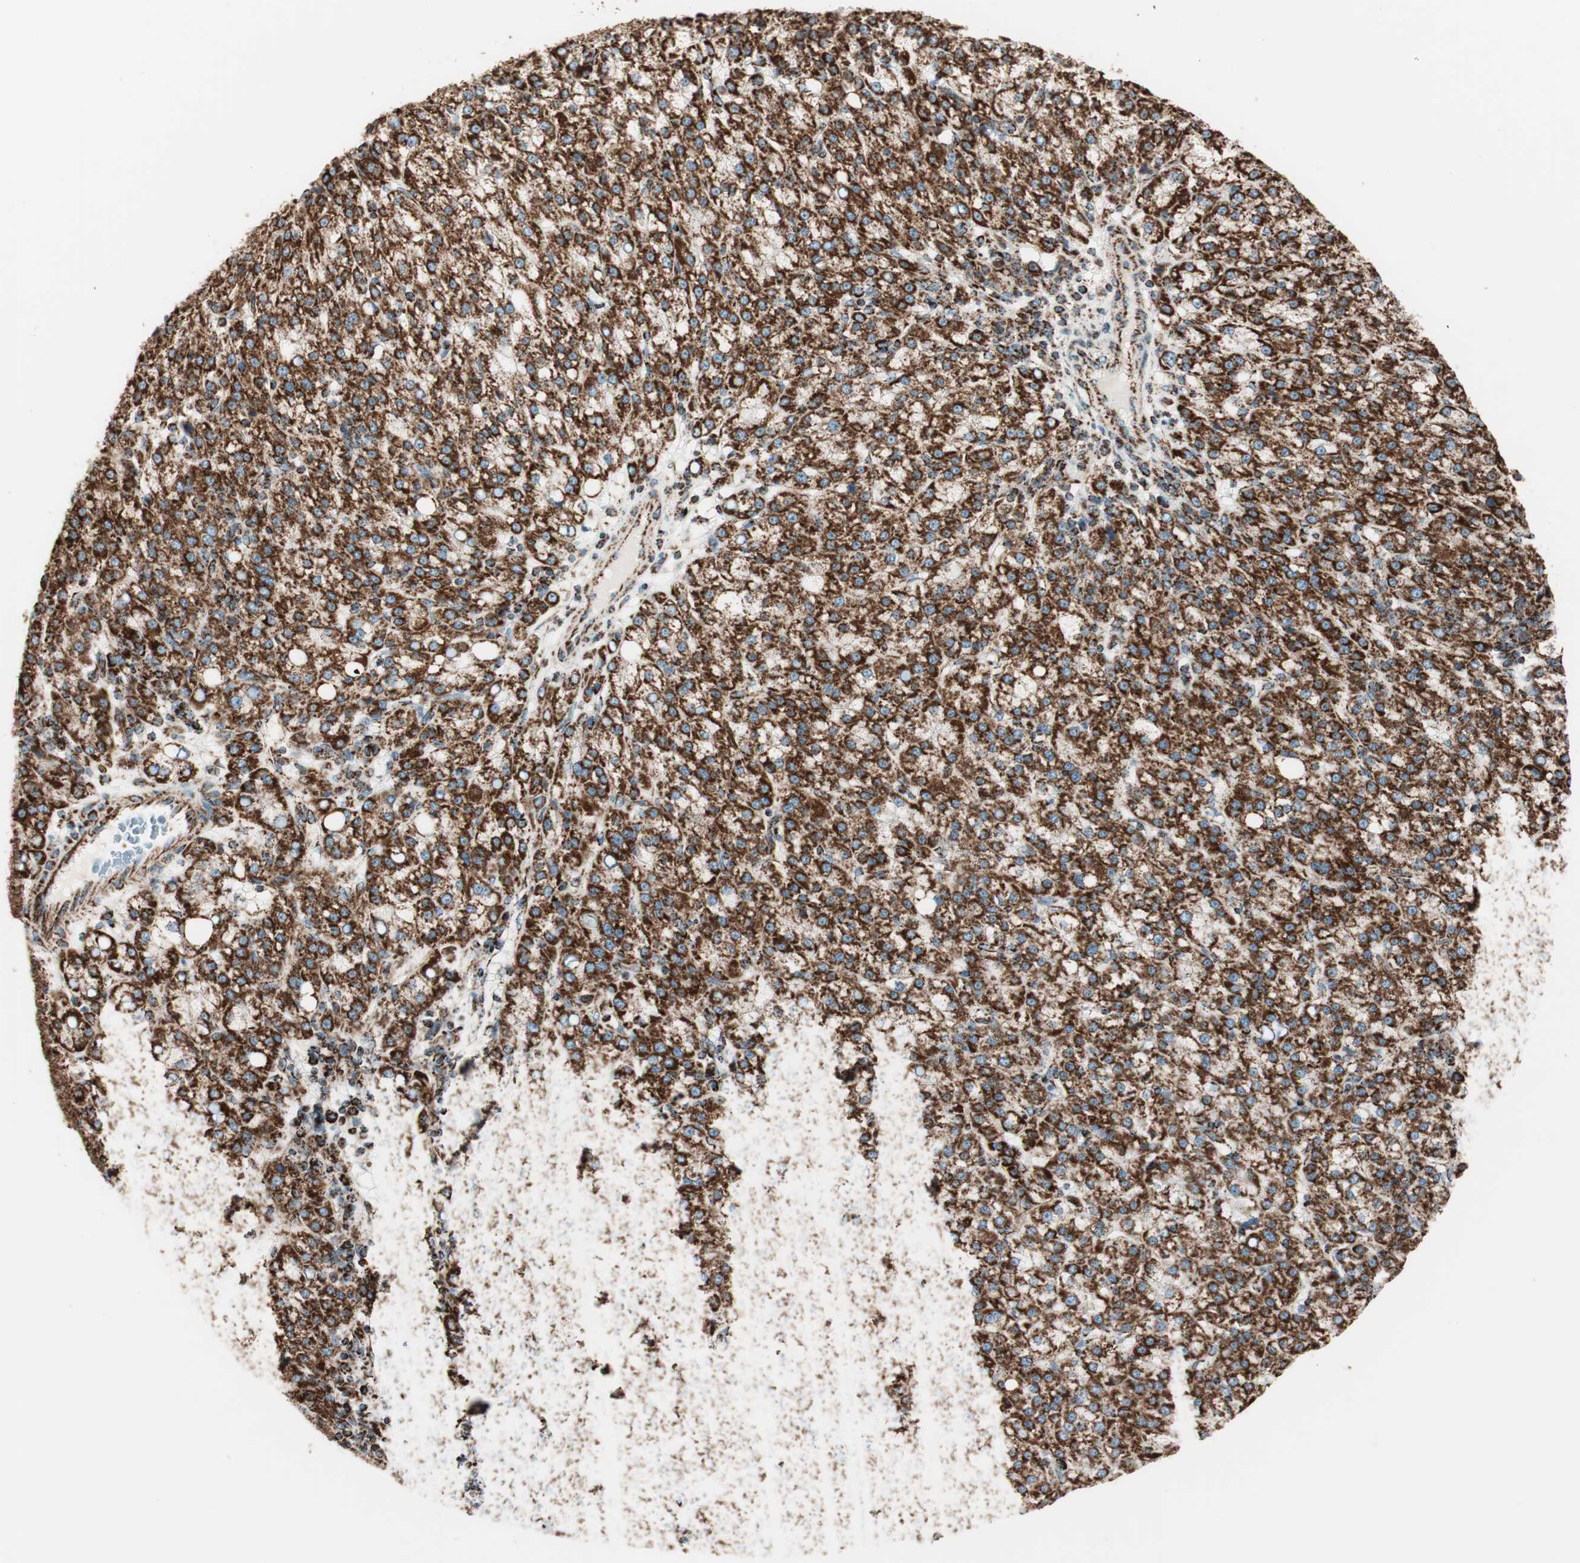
{"staining": {"intensity": "strong", "quantity": ">75%", "location": "cytoplasmic/membranous"}, "tissue": "liver cancer", "cell_type": "Tumor cells", "image_type": "cancer", "snomed": [{"axis": "morphology", "description": "Carcinoma, Hepatocellular, NOS"}, {"axis": "topography", "description": "Liver"}], "caption": "Human hepatocellular carcinoma (liver) stained with a brown dye exhibits strong cytoplasmic/membranous positive staining in about >75% of tumor cells.", "gene": "TOMM22", "patient": {"sex": "female", "age": 58}}